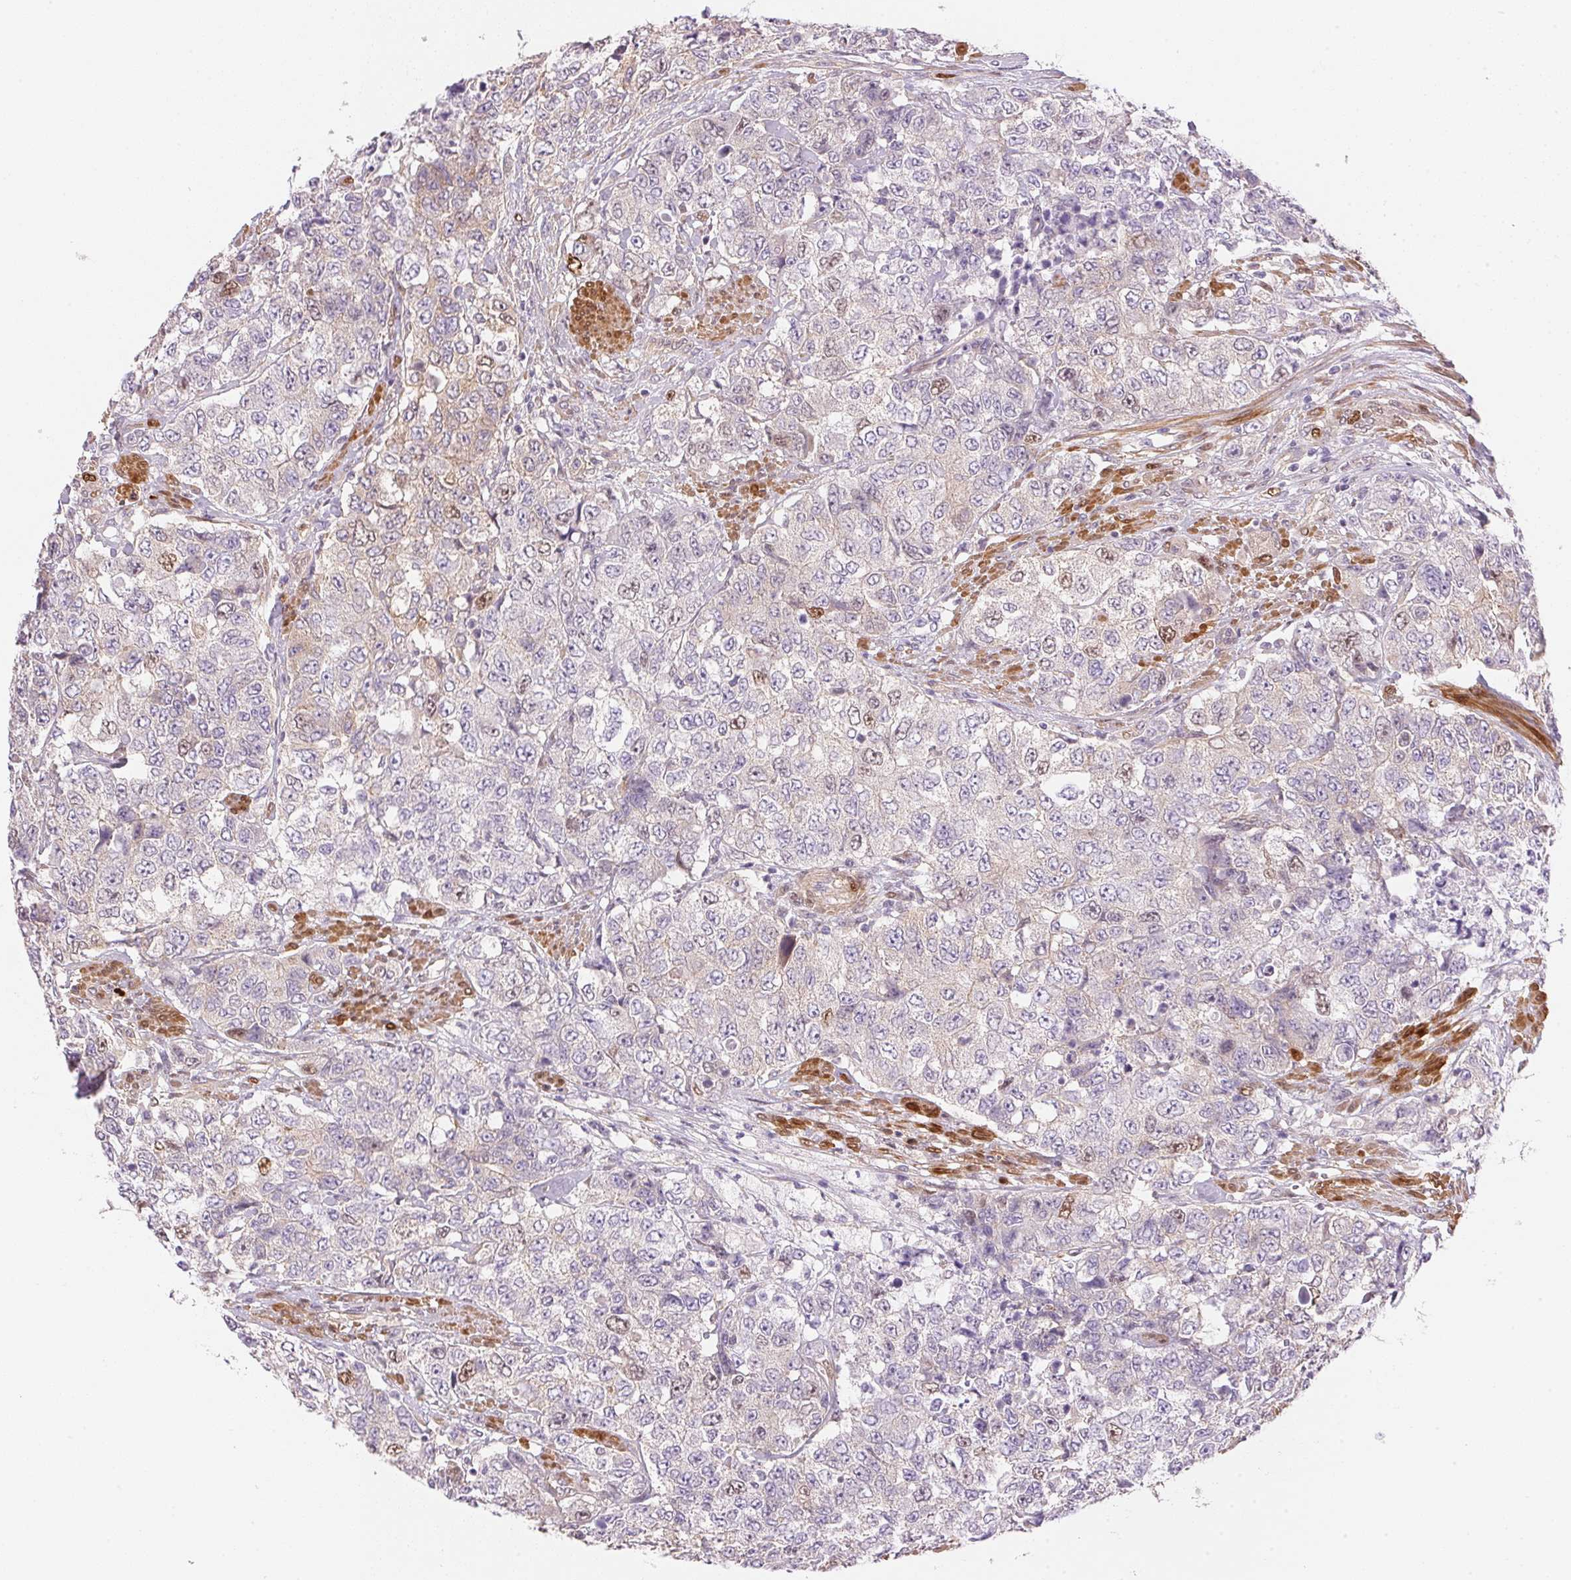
{"staining": {"intensity": "moderate", "quantity": "<25%", "location": "nuclear"}, "tissue": "urothelial cancer", "cell_type": "Tumor cells", "image_type": "cancer", "snomed": [{"axis": "morphology", "description": "Urothelial carcinoma, High grade"}, {"axis": "topography", "description": "Urinary bladder"}], "caption": "Immunohistochemistry (IHC) histopathology image of neoplastic tissue: human urothelial cancer stained using immunohistochemistry (IHC) exhibits low levels of moderate protein expression localized specifically in the nuclear of tumor cells, appearing as a nuclear brown color.", "gene": "SMTN", "patient": {"sex": "female", "age": 78}}